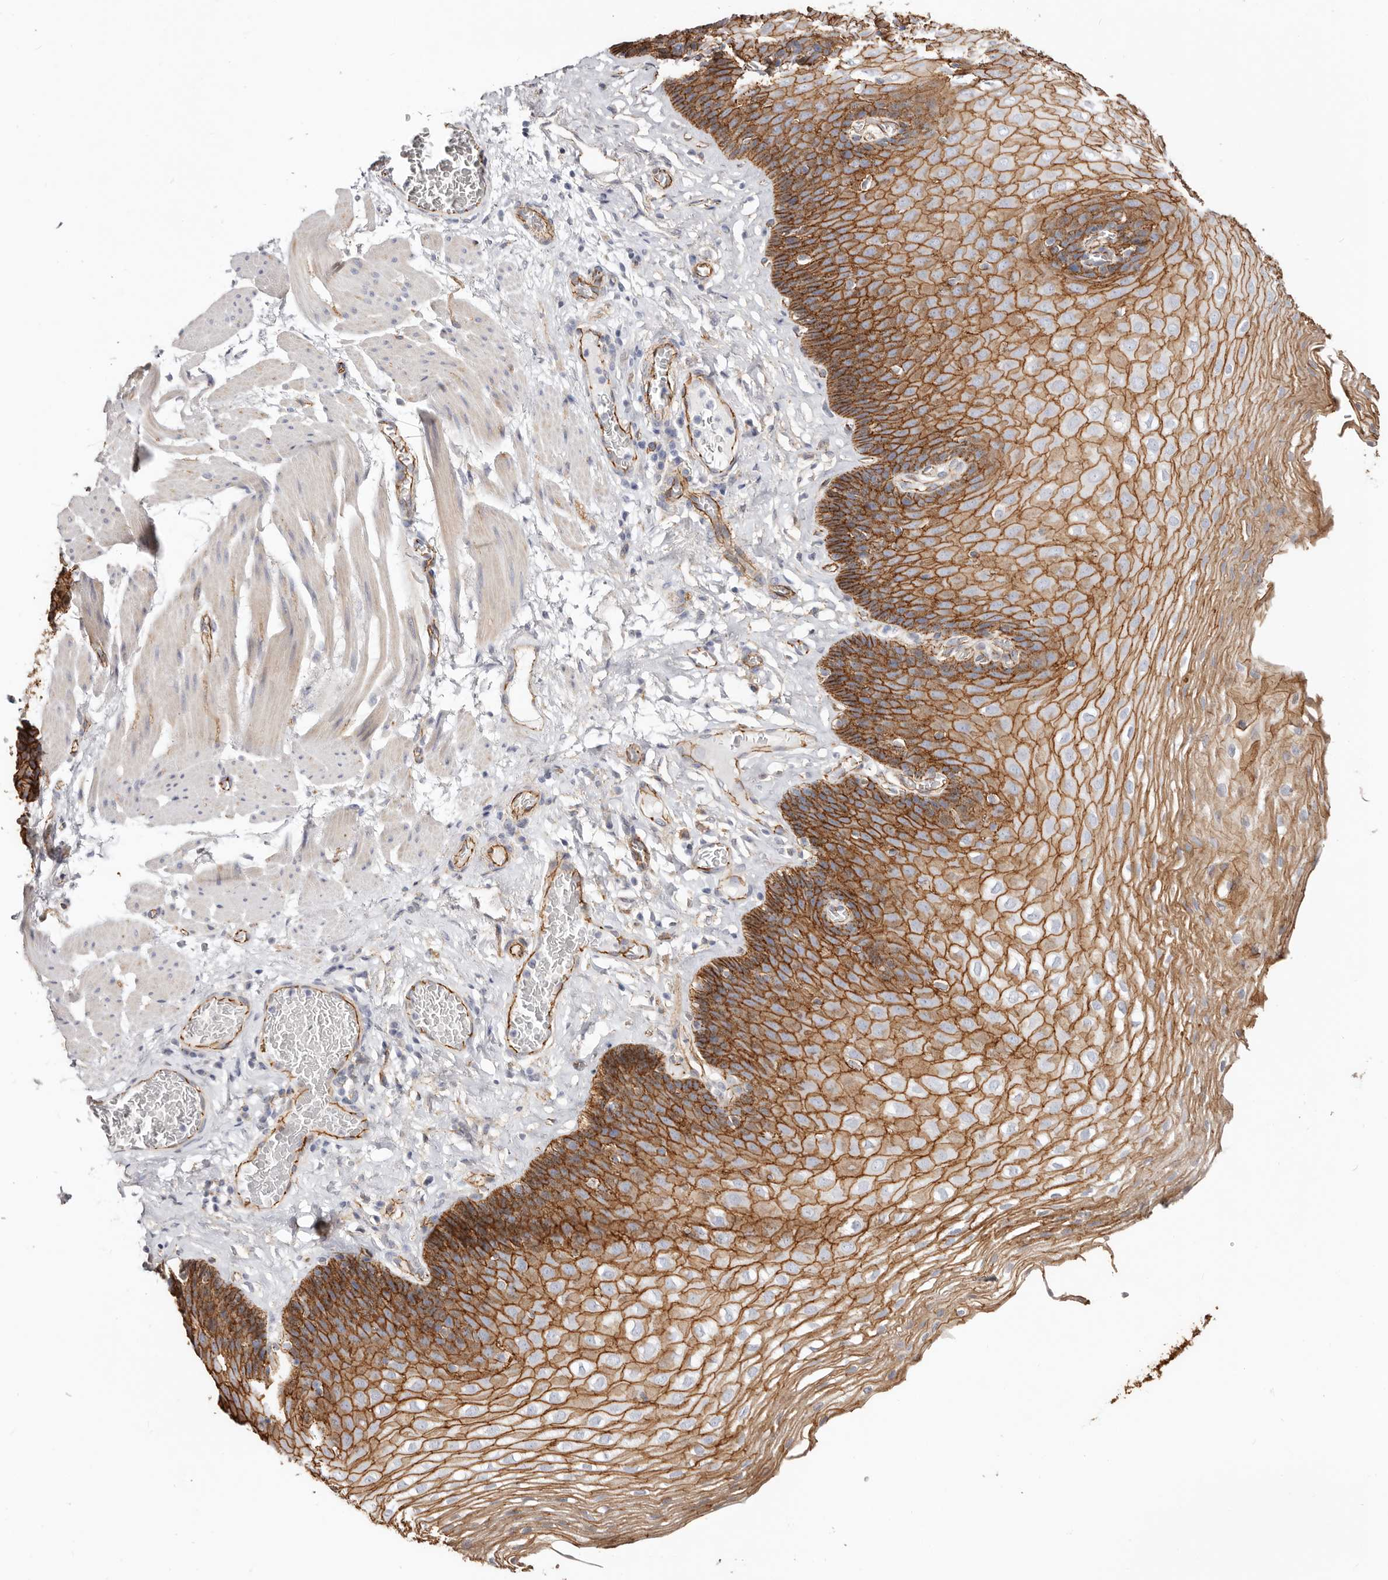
{"staining": {"intensity": "strong", "quantity": ">75%", "location": "cytoplasmic/membranous"}, "tissue": "esophagus", "cell_type": "Squamous epithelial cells", "image_type": "normal", "snomed": [{"axis": "morphology", "description": "Normal tissue, NOS"}, {"axis": "topography", "description": "Esophagus"}], "caption": "About >75% of squamous epithelial cells in unremarkable esophagus reveal strong cytoplasmic/membranous protein staining as visualized by brown immunohistochemical staining.", "gene": "CTNNB1", "patient": {"sex": "female", "age": 66}}